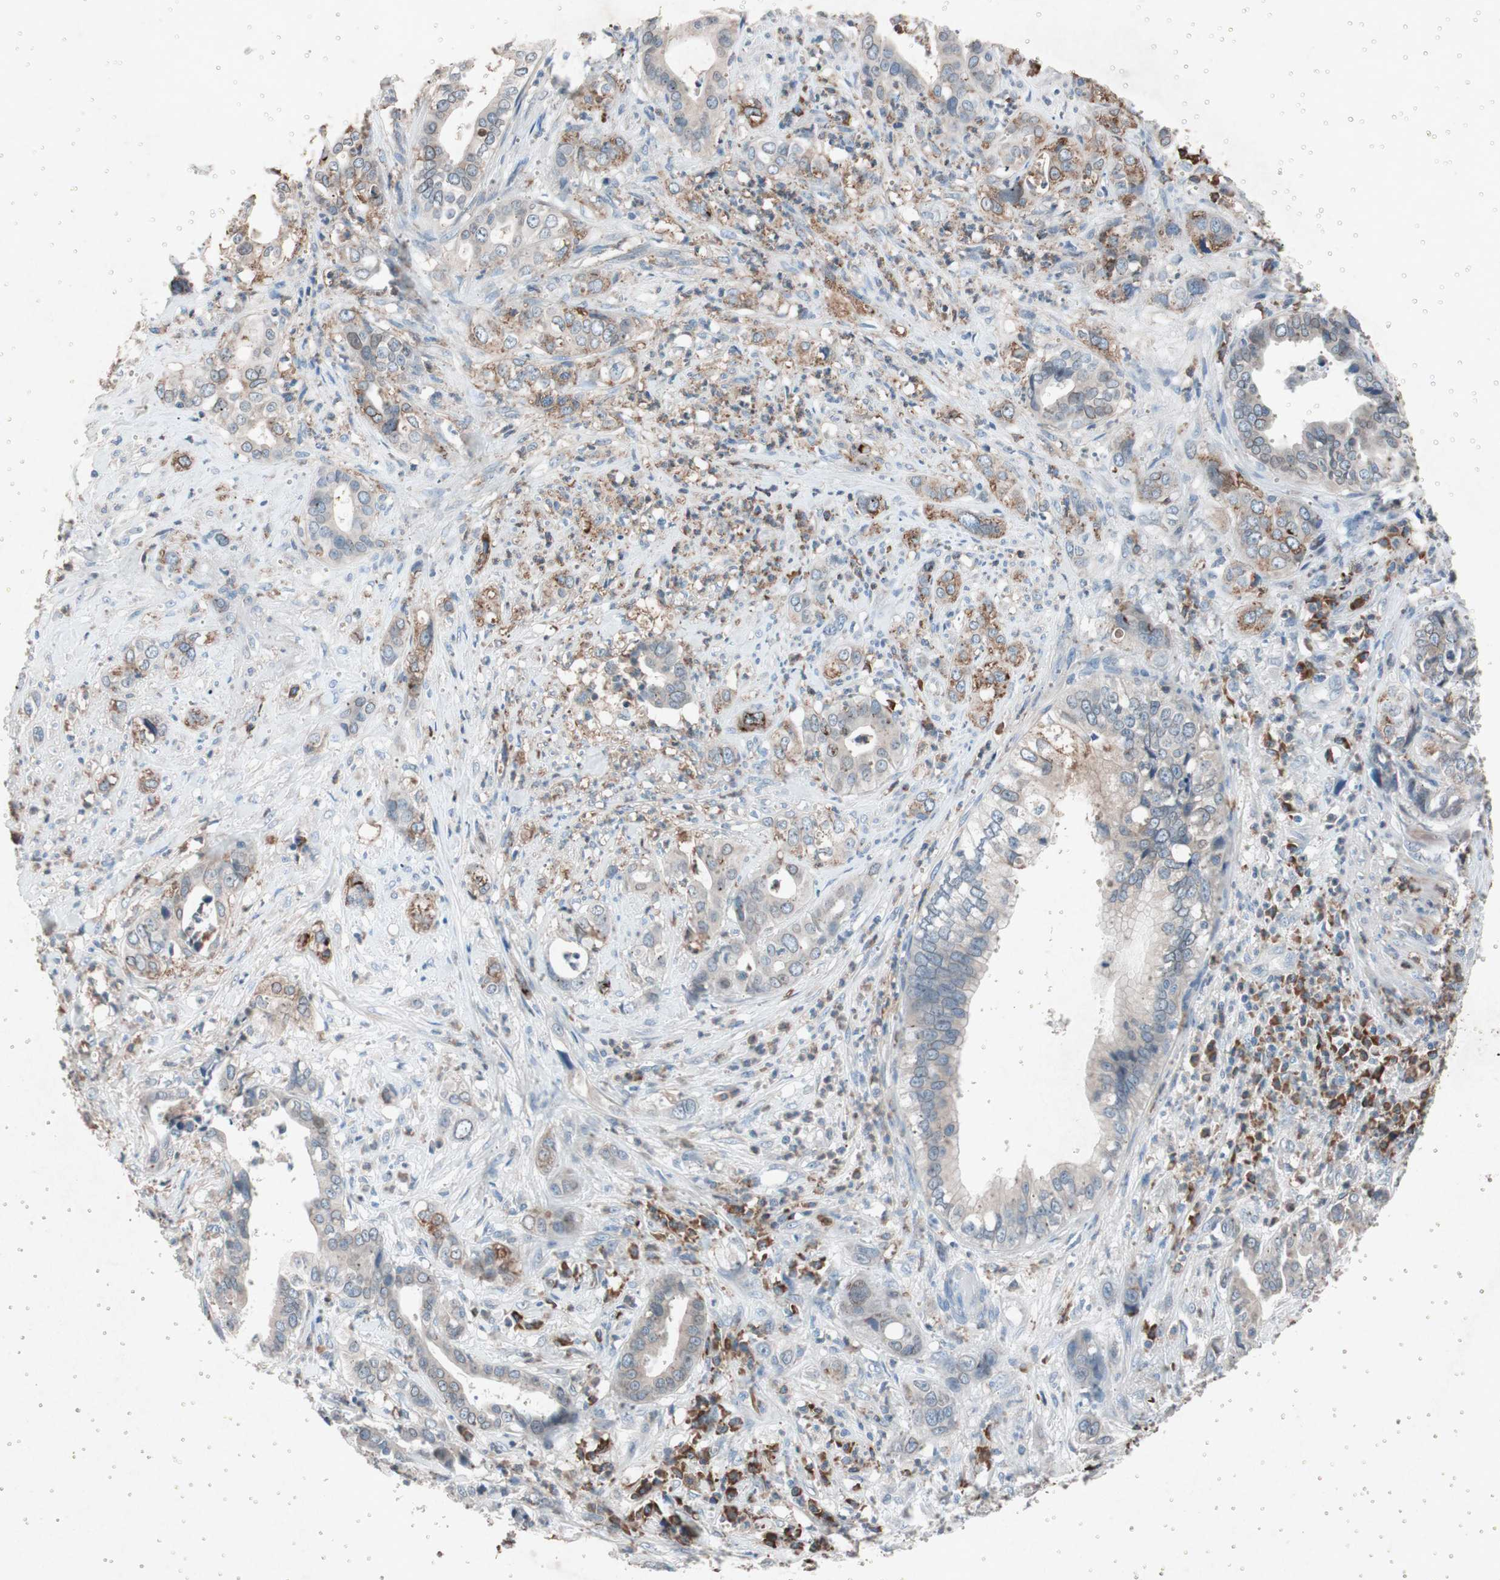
{"staining": {"intensity": "moderate", "quantity": "25%-75%", "location": "cytoplasmic/membranous"}, "tissue": "liver cancer", "cell_type": "Tumor cells", "image_type": "cancer", "snomed": [{"axis": "morphology", "description": "Cholangiocarcinoma"}, {"axis": "topography", "description": "Liver"}], "caption": "Approximately 25%-75% of tumor cells in human liver cholangiocarcinoma demonstrate moderate cytoplasmic/membranous protein staining as visualized by brown immunohistochemical staining.", "gene": "GRB7", "patient": {"sex": "female", "age": 61}}